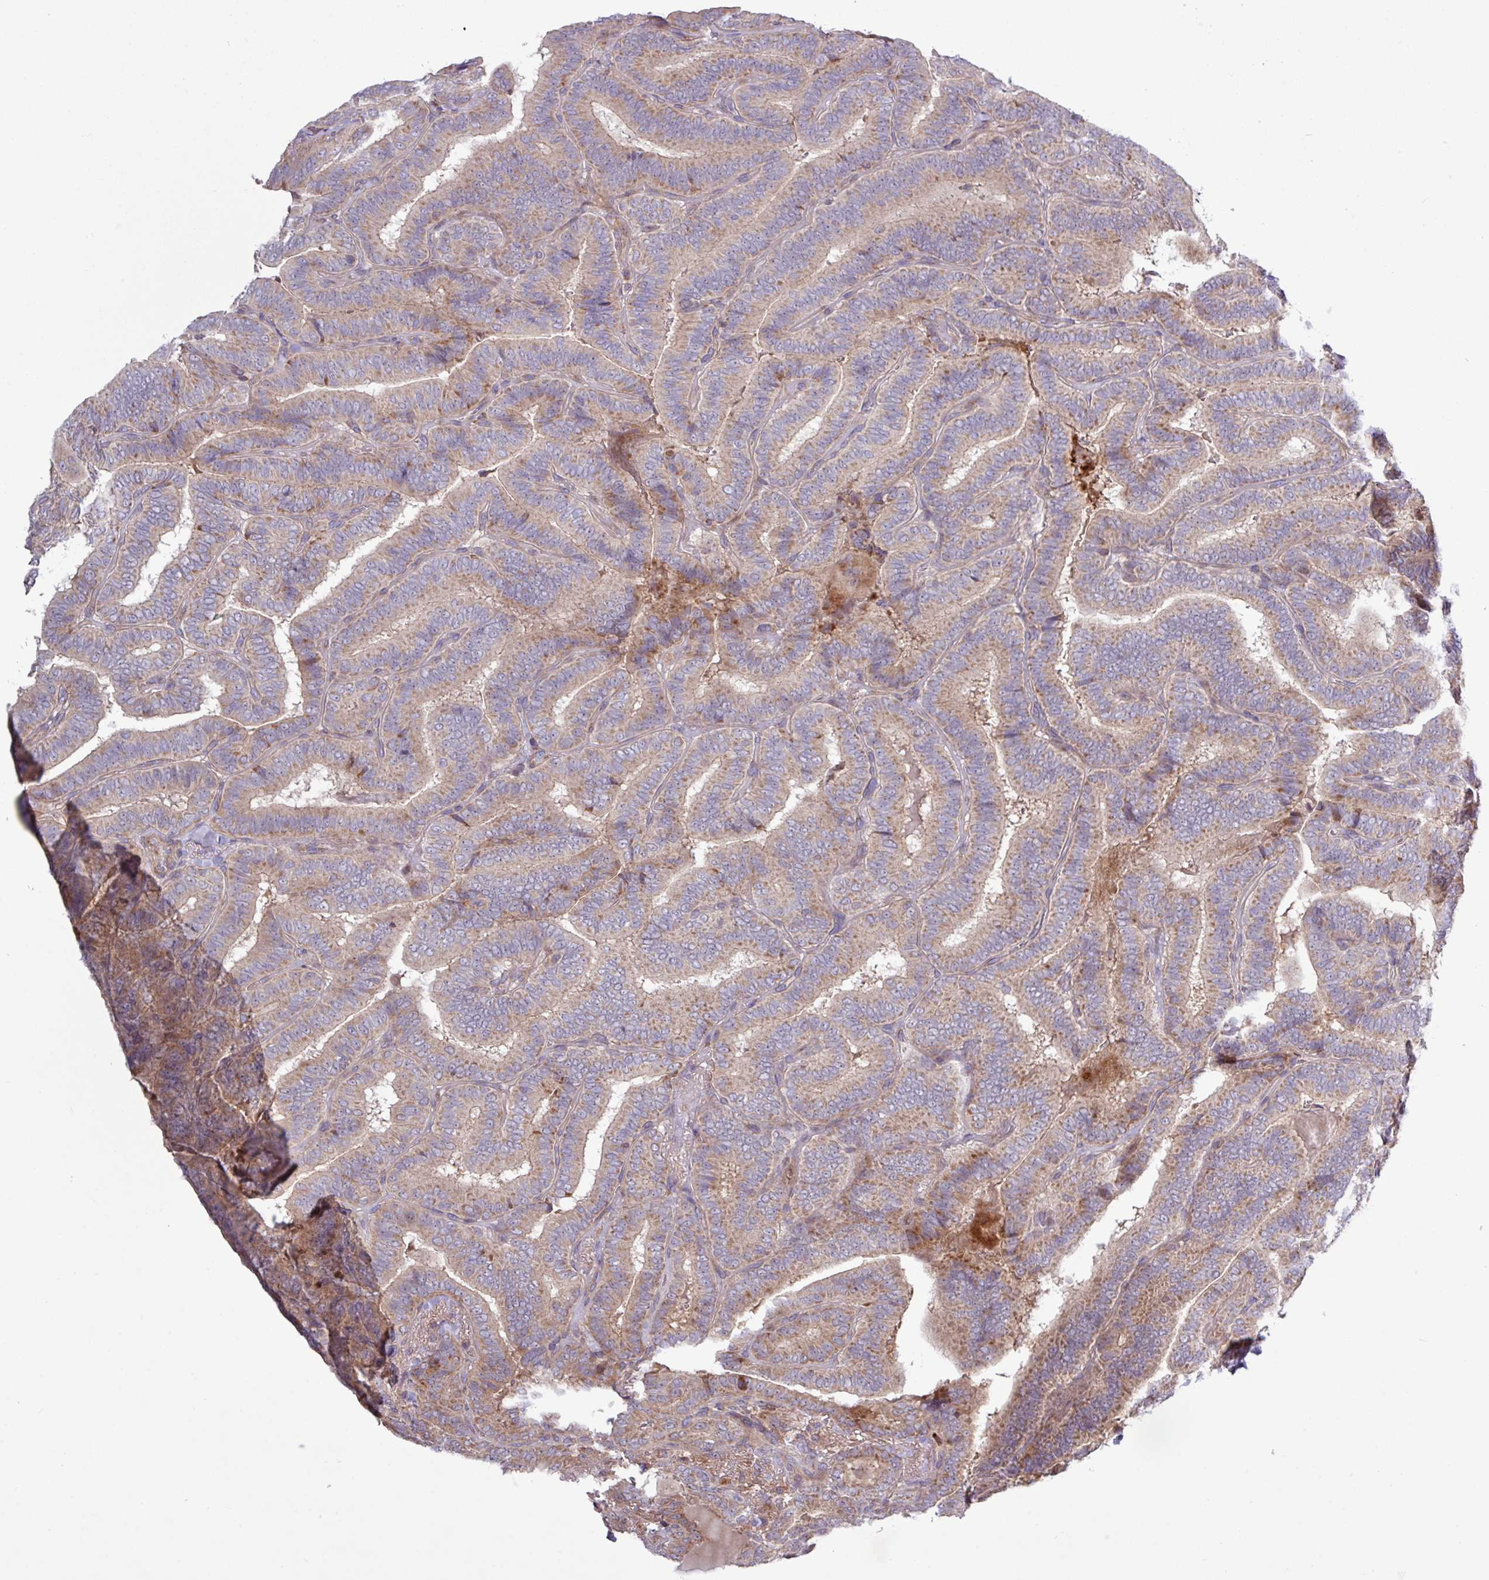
{"staining": {"intensity": "weak", "quantity": ">75%", "location": "cytoplasmic/membranous"}, "tissue": "thyroid cancer", "cell_type": "Tumor cells", "image_type": "cancer", "snomed": [{"axis": "morphology", "description": "Papillary adenocarcinoma, NOS"}, {"axis": "topography", "description": "Thyroid gland"}], "caption": "This histopathology image shows papillary adenocarcinoma (thyroid) stained with immunohistochemistry to label a protein in brown. The cytoplasmic/membranous of tumor cells show weak positivity for the protein. Nuclei are counter-stained blue.", "gene": "TNFSF12", "patient": {"sex": "male", "age": 61}}